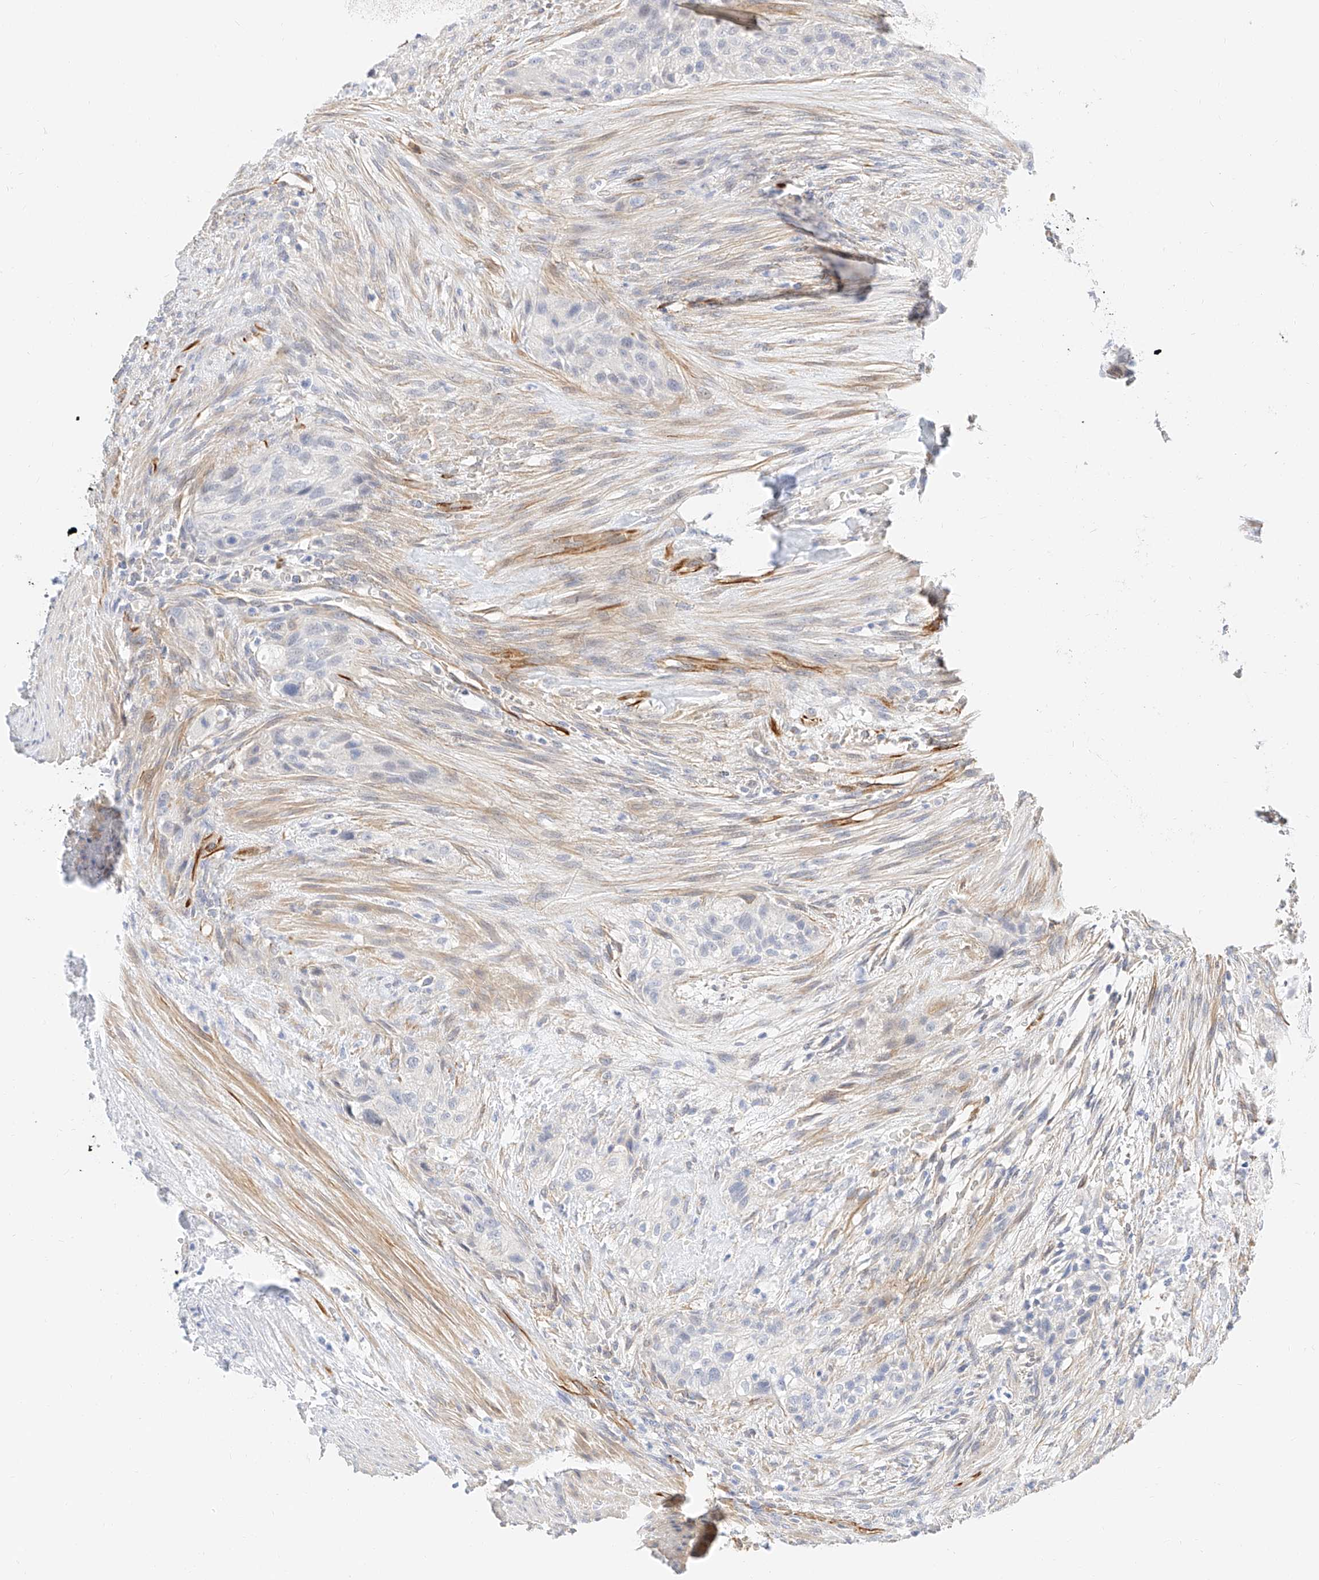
{"staining": {"intensity": "negative", "quantity": "none", "location": "none"}, "tissue": "urothelial cancer", "cell_type": "Tumor cells", "image_type": "cancer", "snomed": [{"axis": "morphology", "description": "Urothelial carcinoma, High grade"}, {"axis": "topography", "description": "Urinary bladder"}], "caption": "A histopathology image of high-grade urothelial carcinoma stained for a protein shows no brown staining in tumor cells.", "gene": "CDCP2", "patient": {"sex": "male", "age": 35}}